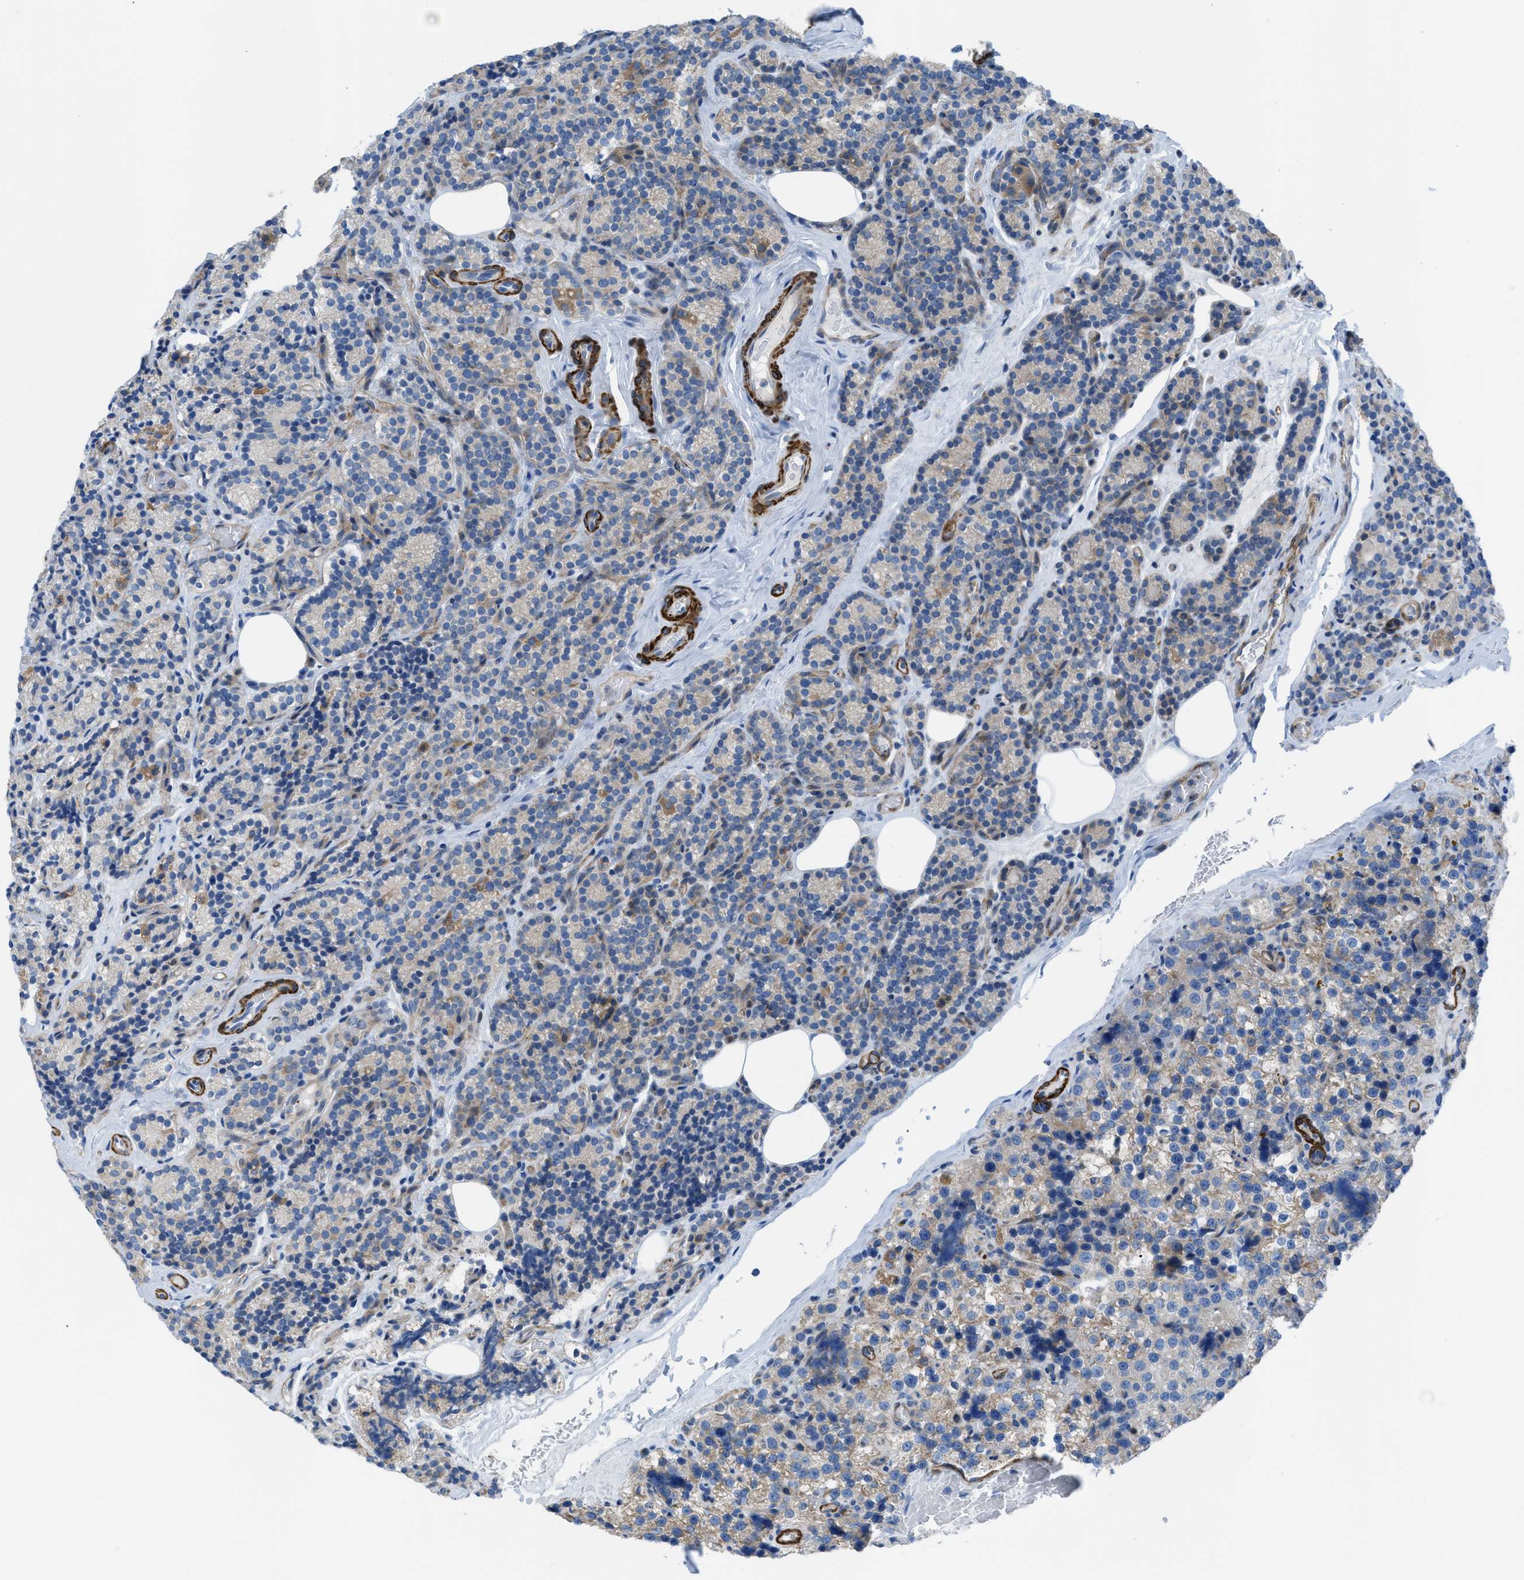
{"staining": {"intensity": "weak", "quantity": "25%-75%", "location": "cytoplasmic/membranous"}, "tissue": "parathyroid gland", "cell_type": "Glandular cells", "image_type": "normal", "snomed": [{"axis": "morphology", "description": "Normal tissue, NOS"}, {"axis": "morphology", "description": "Adenoma, NOS"}, {"axis": "topography", "description": "Parathyroid gland"}], "caption": "IHC of normal parathyroid gland reveals low levels of weak cytoplasmic/membranous staining in approximately 25%-75% of glandular cells.", "gene": "KCNH7", "patient": {"sex": "female", "age": 51}}